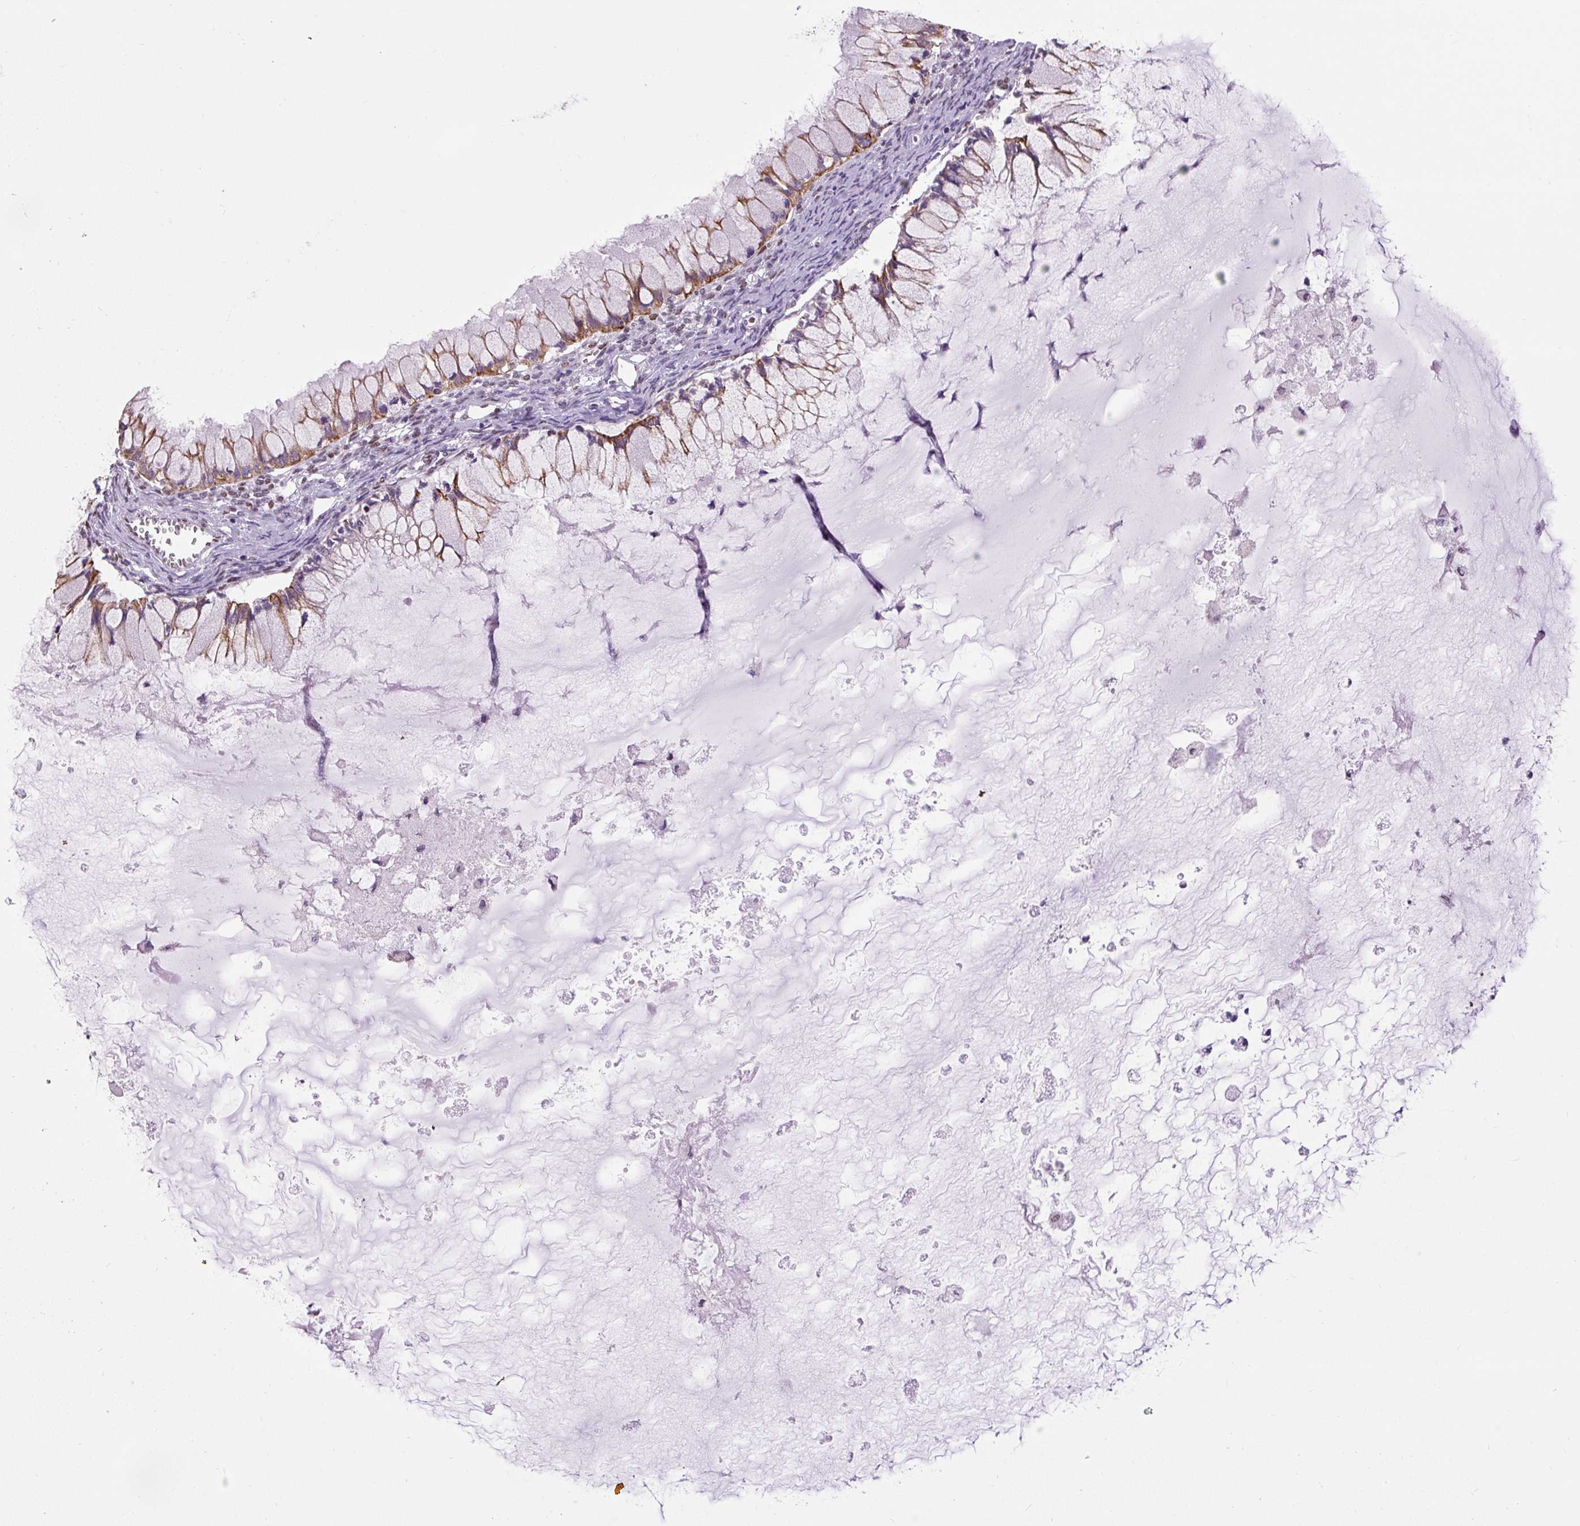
{"staining": {"intensity": "moderate", "quantity": "<25%", "location": "cytoplasmic/membranous"}, "tissue": "ovarian cancer", "cell_type": "Tumor cells", "image_type": "cancer", "snomed": [{"axis": "morphology", "description": "Cystadenocarcinoma, mucinous, NOS"}, {"axis": "topography", "description": "Ovary"}], "caption": "Brown immunohistochemical staining in ovarian cancer reveals moderate cytoplasmic/membranous staining in approximately <25% of tumor cells.", "gene": "ZNF672", "patient": {"sex": "female", "age": 34}}